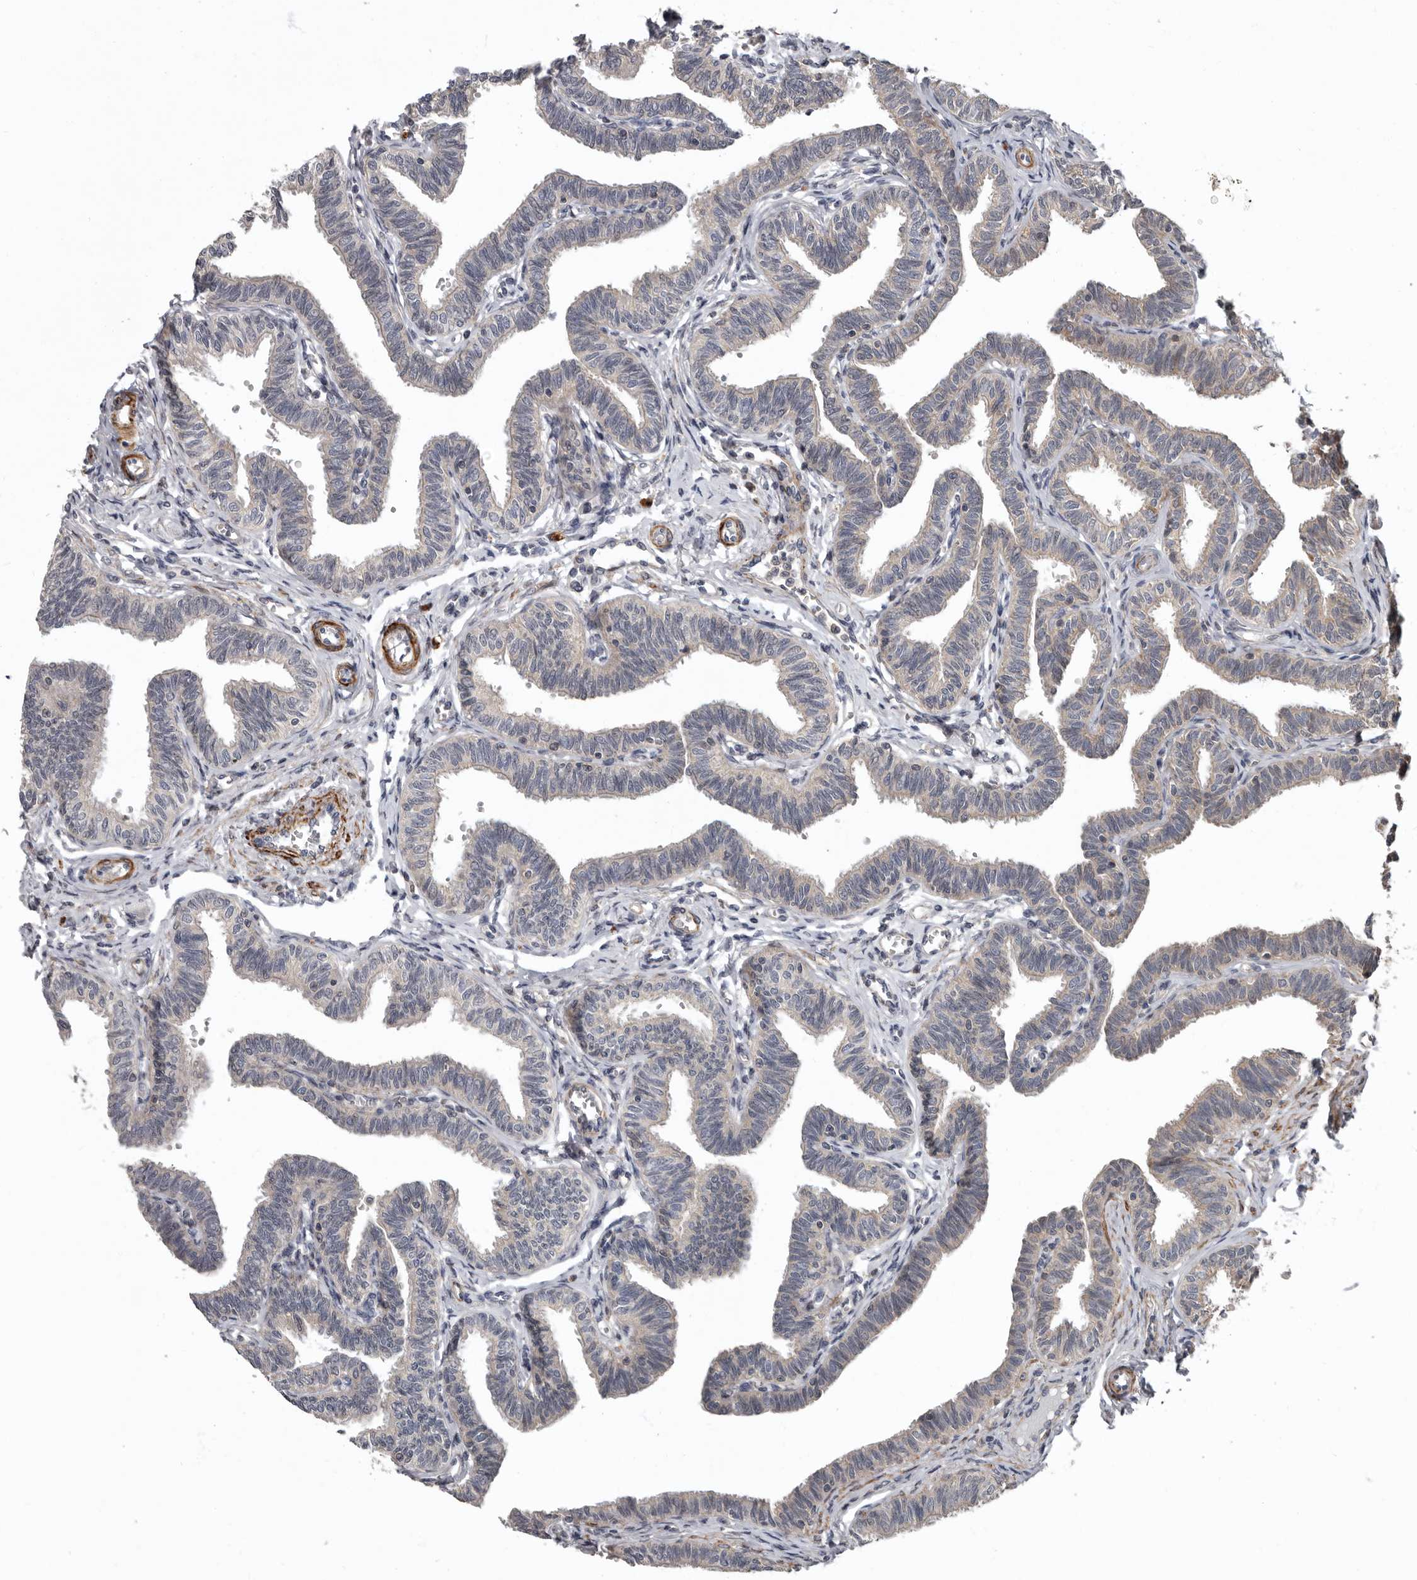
{"staining": {"intensity": "moderate", "quantity": "25%-75%", "location": "cytoplasmic/membranous"}, "tissue": "fallopian tube", "cell_type": "Glandular cells", "image_type": "normal", "snomed": [{"axis": "morphology", "description": "Normal tissue, NOS"}, {"axis": "topography", "description": "Fallopian tube"}, {"axis": "topography", "description": "Ovary"}], "caption": "An IHC image of benign tissue is shown. Protein staining in brown labels moderate cytoplasmic/membranous positivity in fallopian tube within glandular cells. The staining is performed using DAB (3,3'-diaminobenzidine) brown chromogen to label protein expression. The nuclei are counter-stained blue using hematoxylin.", "gene": "FGFR4", "patient": {"sex": "female", "age": 23}}